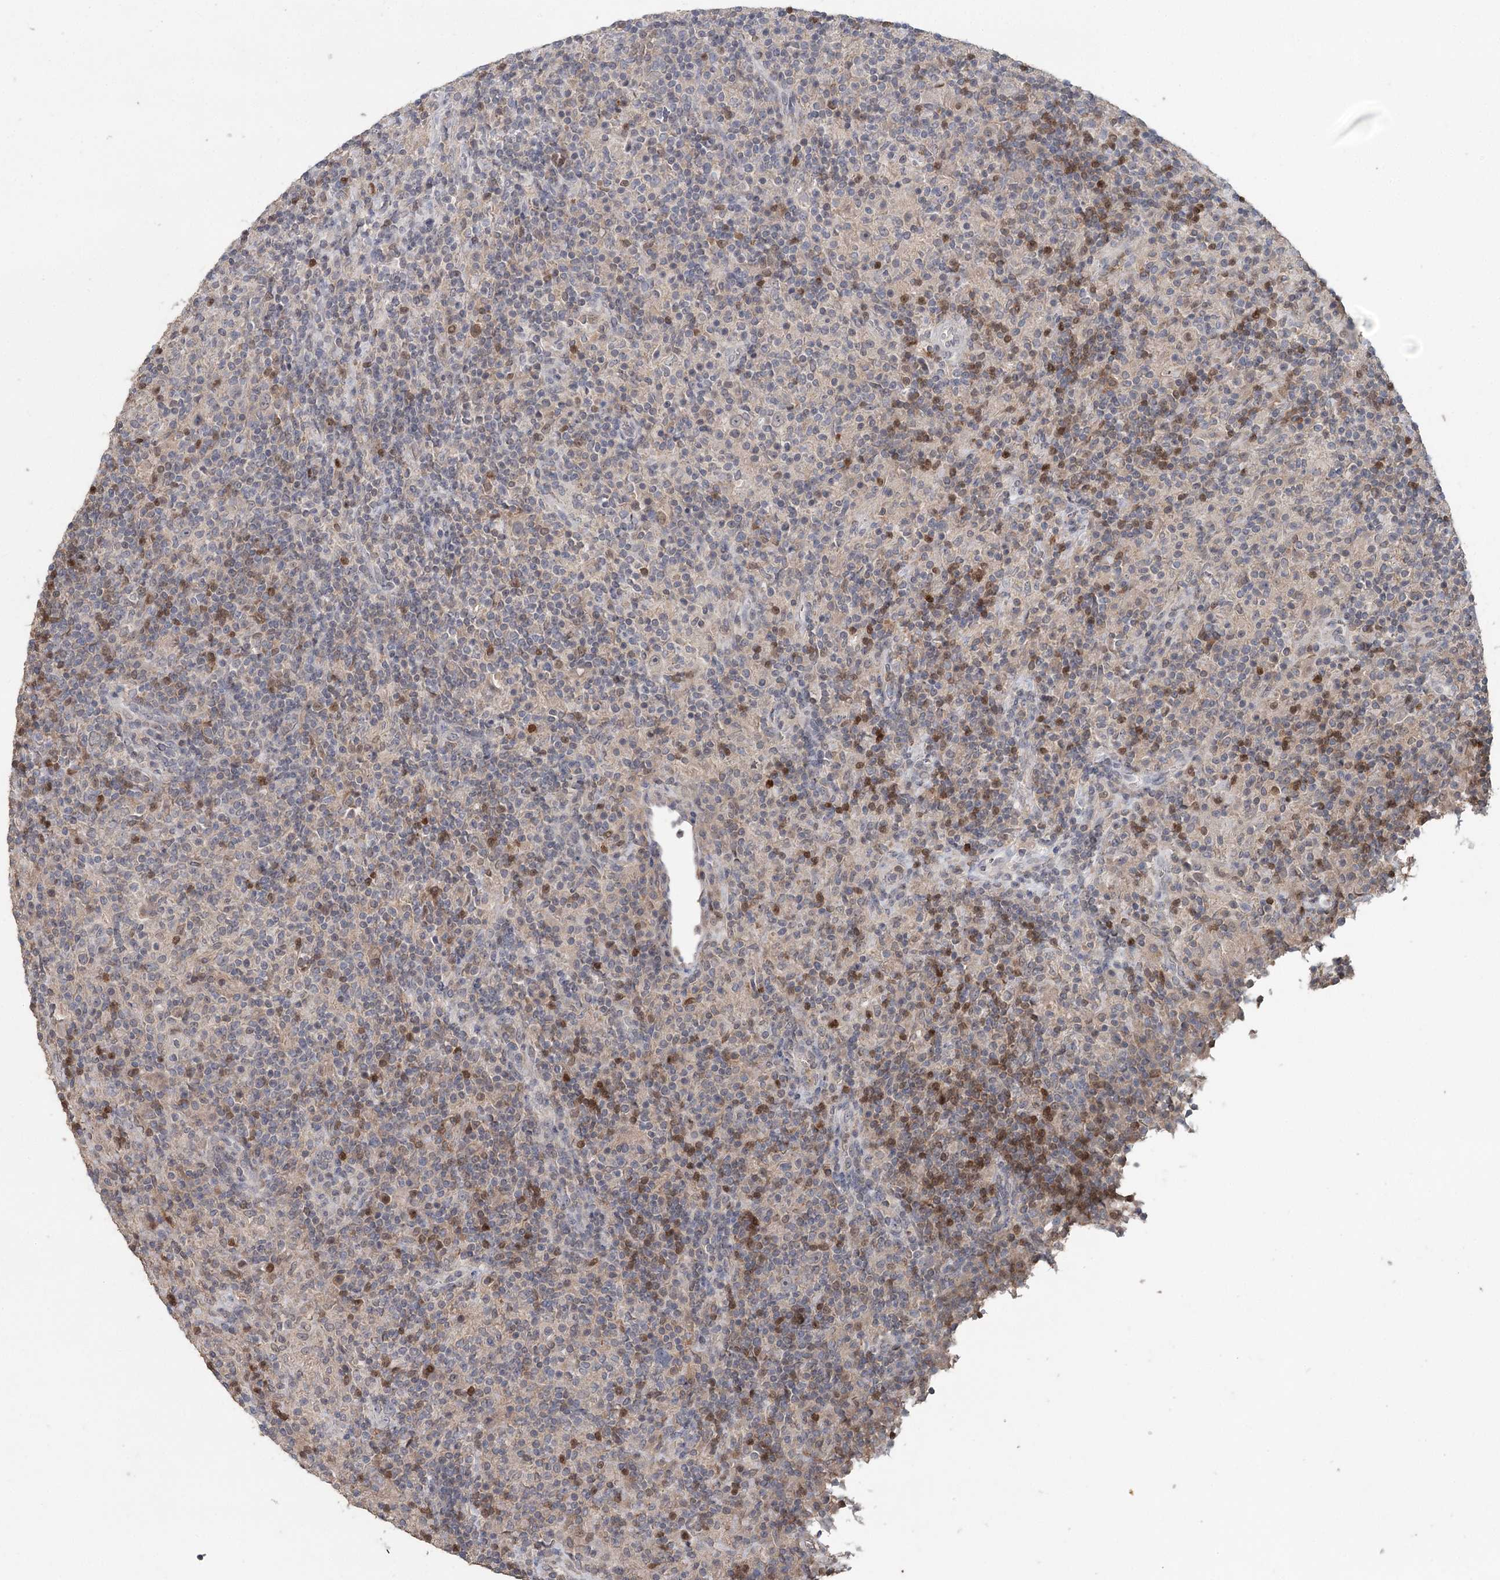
{"staining": {"intensity": "negative", "quantity": "none", "location": "none"}, "tissue": "lymphoma", "cell_type": "Tumor cells", "image_type": "cancer", "snomed": [{"axis": "morphology", "description": "Hodgkin's disease, NOS"}, {"axis": "topography", "description": "Lymph node"}], "caption": "This micrograph is of lymphoma stained with immunohistochemistry to label a protein in brown with the nuclei are counter-stained blue. There is no staining in tumor cells.", "gene": "ADK", "patient": {"sex": "male", "age": 70}}